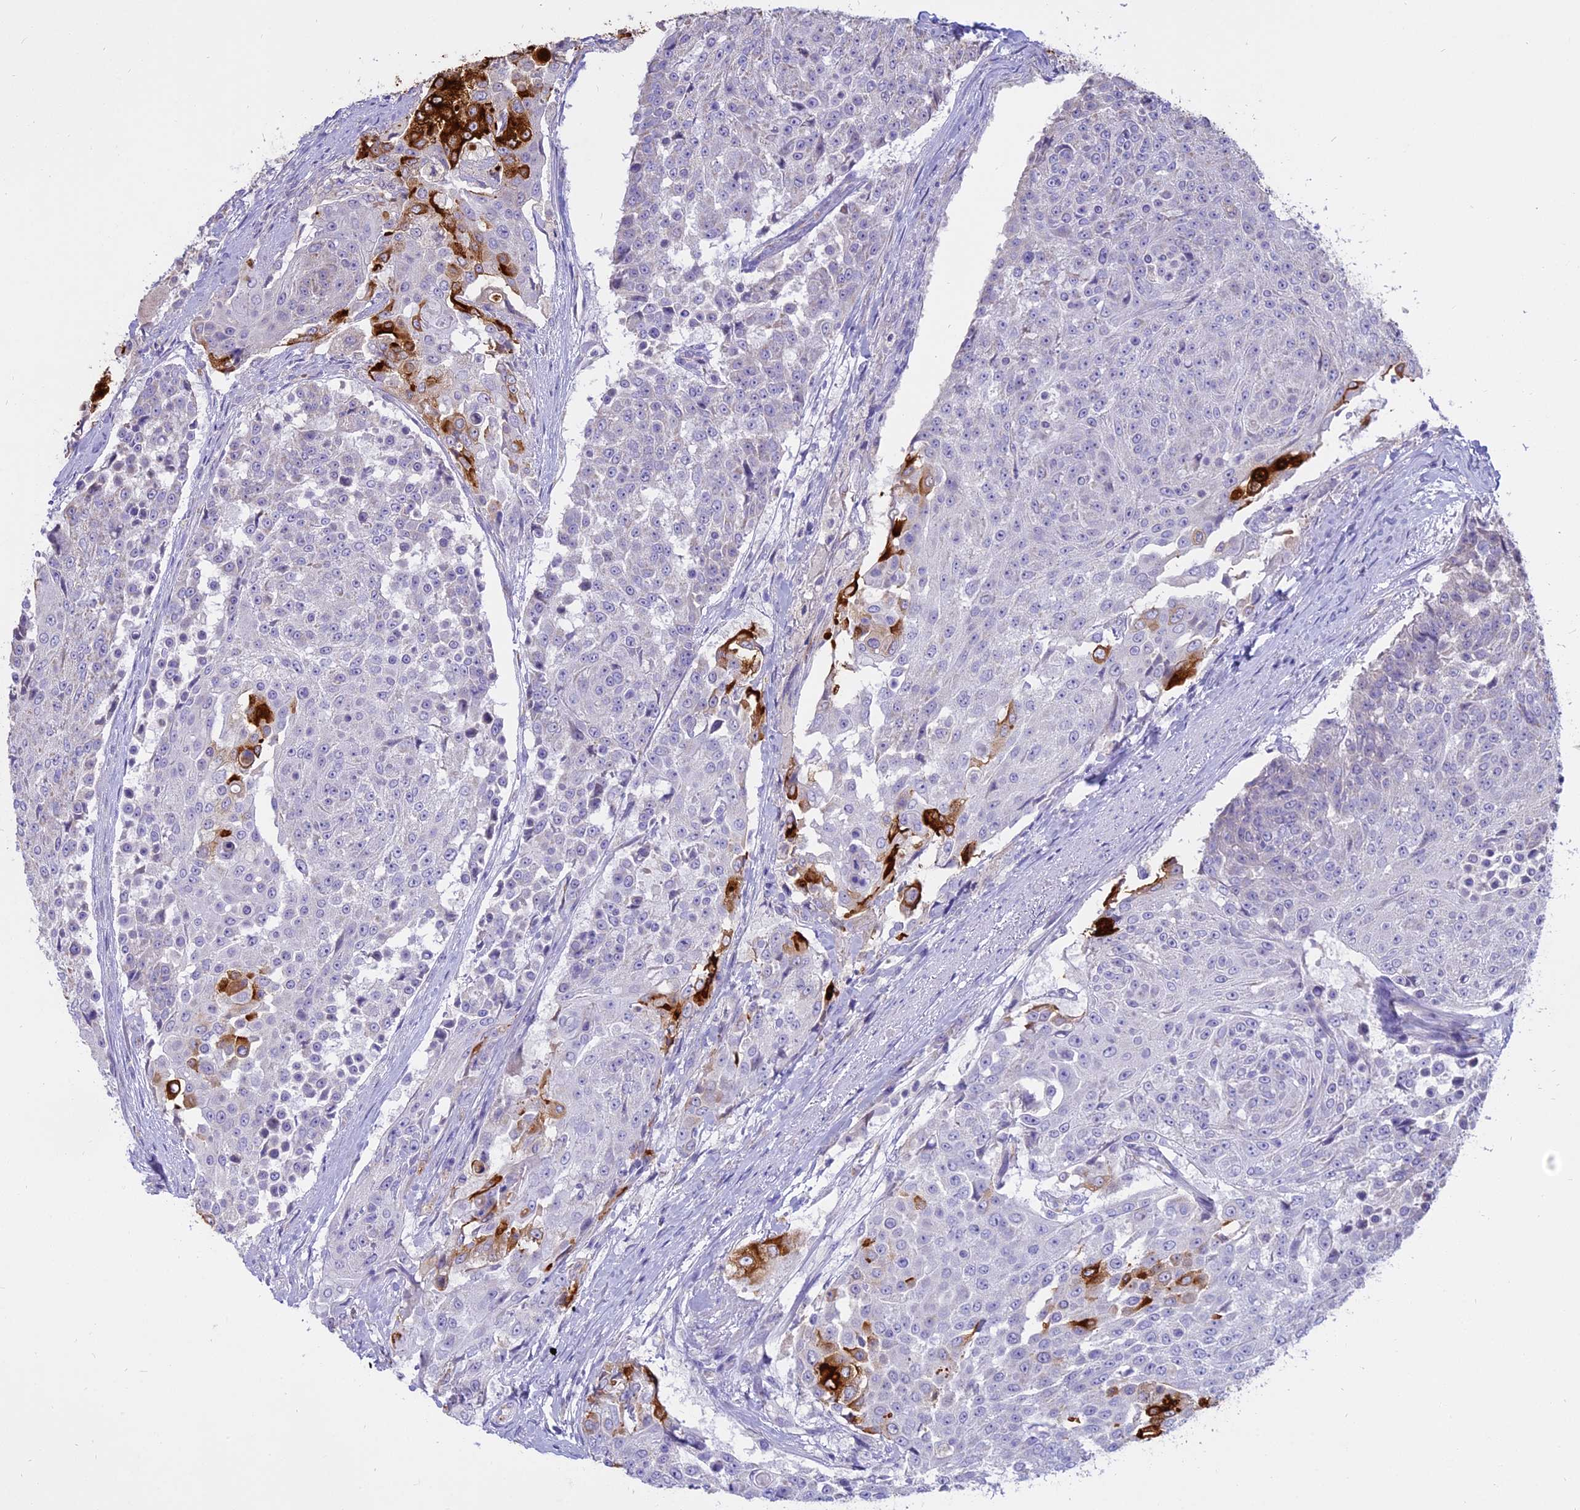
{"staining": {"intensity": "strong", "quantity": "<25%", "location": "cytoplasmic/membranous"}, "tissue": "urothelial cancer", "cell_type": "Tumor cells", "image_type": "cancer", "snomed": [{"axis": "morphology", "description": "Urothelial carcinoma, High grade"}, {"axis": "topography", "description": "Urinary bladder"}], "caption": "This is a histology image of immunohistochemistry staining of high-grade urothelial carcinoma, which shows strong staining in the cytoplasmic/membranous of tumor cells.", "gene": "WFDC2", "patient": {"sex": "female", "age": 63}}